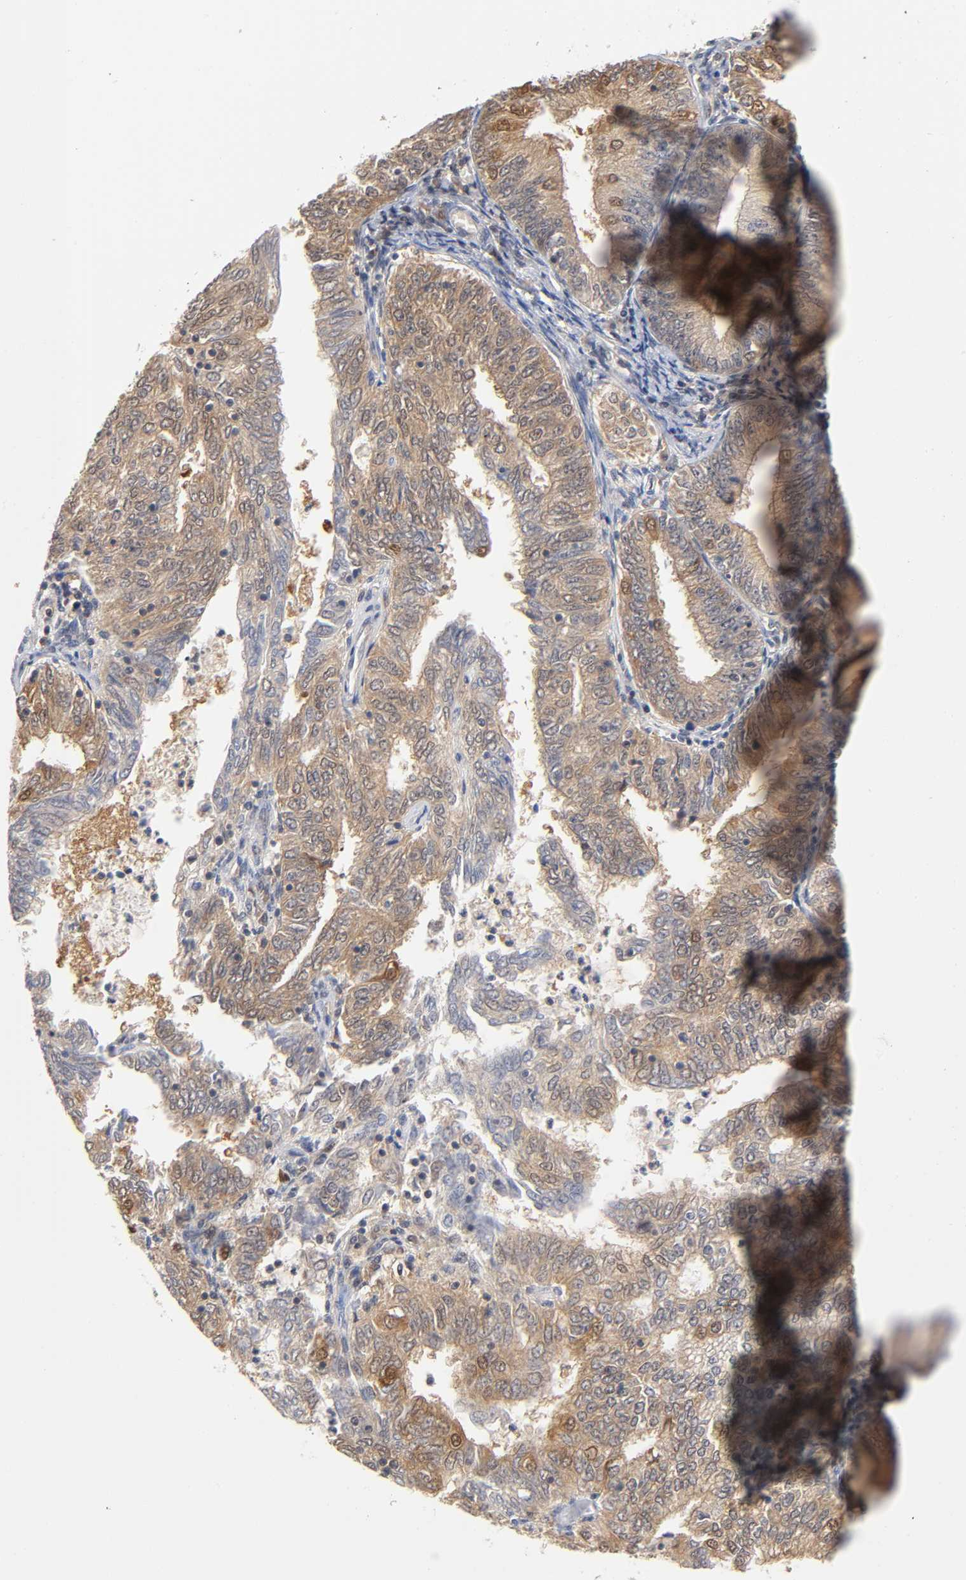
{"staining": {"intensity": "moderate", "quantity": ">75%", "location": "cytoplasmic/membranous"}, "tissue": "endometrial cancer", "cell_type": "Tumor cells", "image_type": "cancer", "snomed": [{"axis": "morphology", "description": "Adenocarcinoma, NOS"}, {"axis": "topography", "description": "Endometrium"}], "caption": "Immunohistochemical staining of human endometrial cancer demonstrates medium levels of moderate cytoplasmic/membranous expression in about >75% of tumor cells.", "gene": "DFFB", "patient": {"sex": "female", "age": 69}}